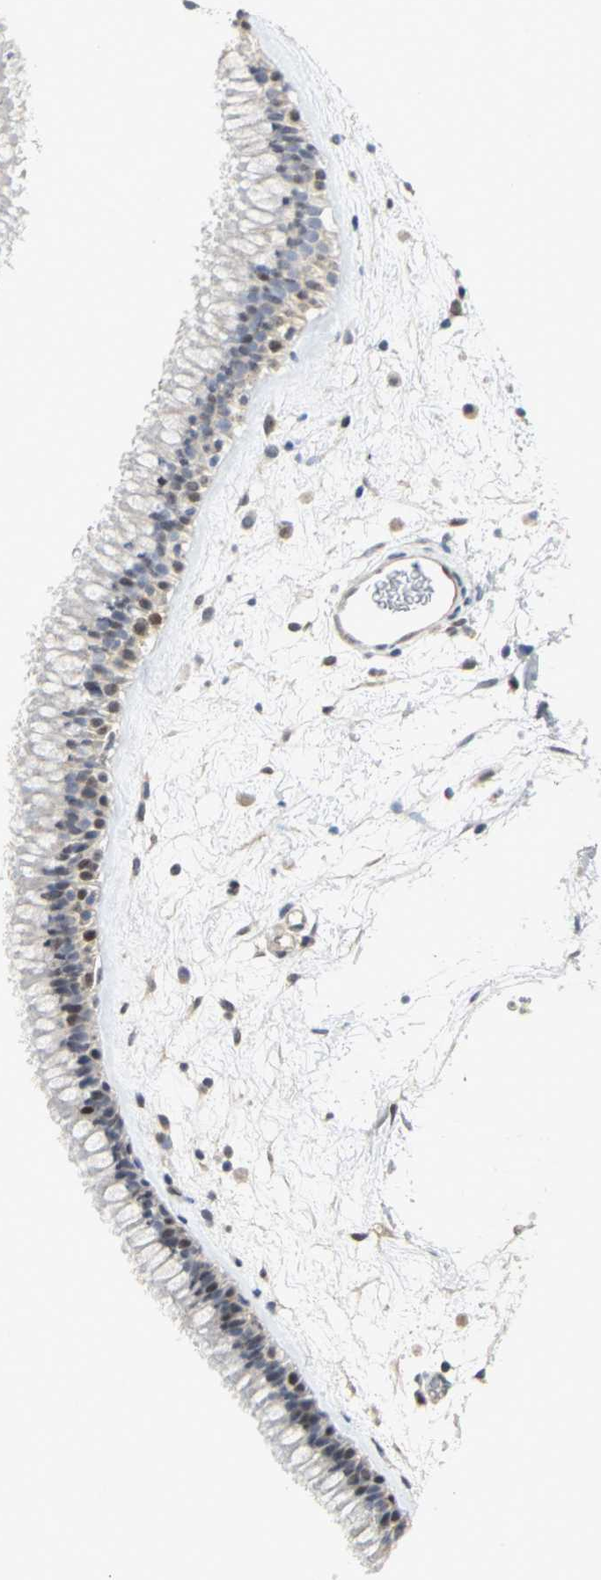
{"staining": {"intensity": "weak", "quantity": "25%-75%", "location": "nuclear"}, "tissue": "nasopharynx", "cell_type": "Respiratory epithelial cells", "image_type": "normal", "snomed": [{"axis": "morphology", "description": "Normal tissue, NOS"}, {"axis": "morphology", "description": "Inflammation, NOS"}, {"axis": "topography", "description": "Nasopharynx"}], "caption": "Respiratory epithelial cells demonstrate low levels of weak nuclear staining in about 25%-75% of cells in normal nasopharynx. The staining was performed using DAB to visualize the protein expression in brown, while the nuclei were stained in blue with hematoxylin (Magnification: 20x).", "gene": "PPIA", "patient": {"sex": "male", "age": 48}}